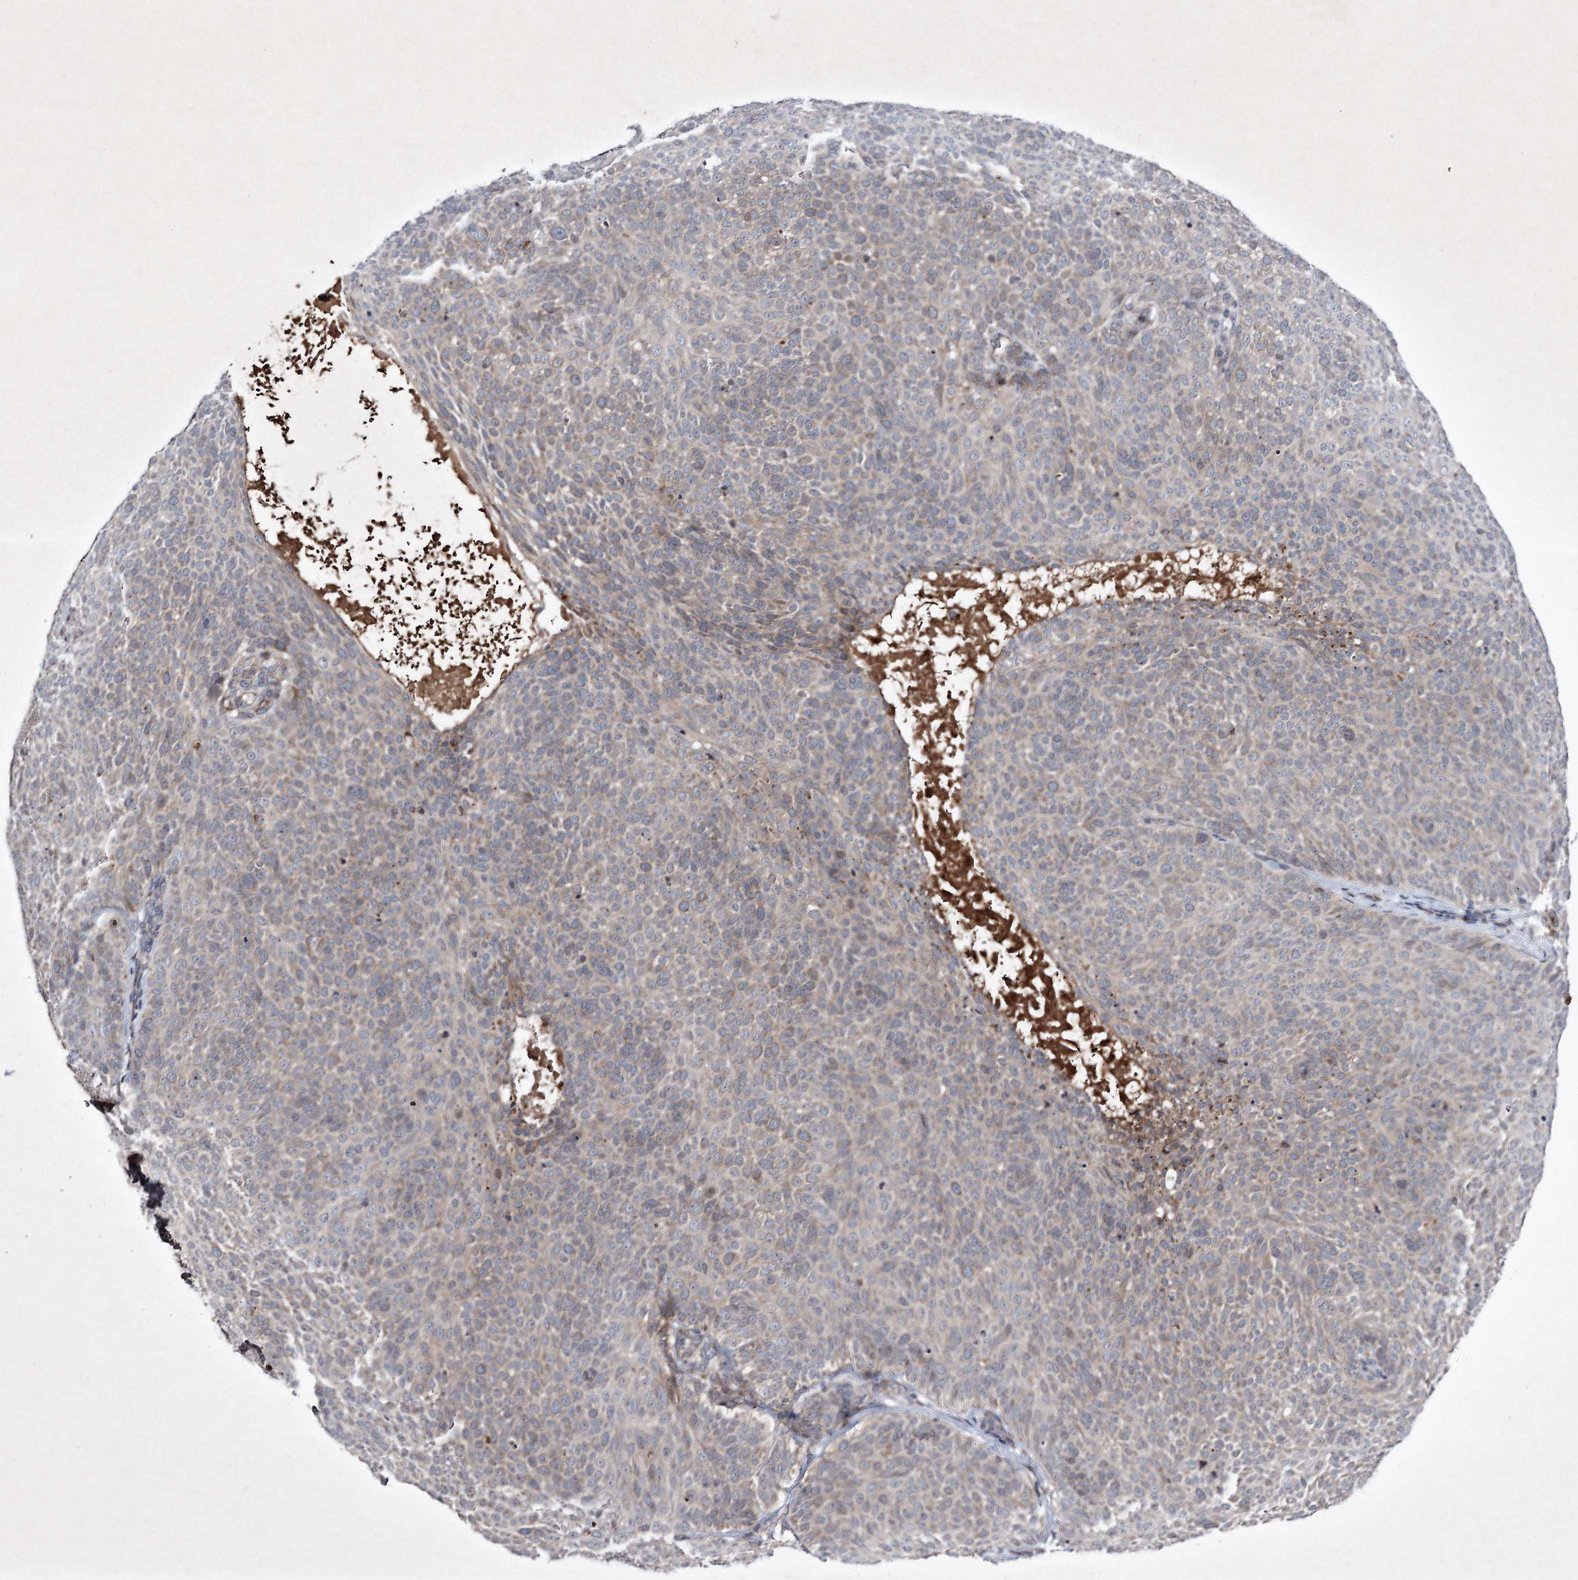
{"staining": {"intensity": "weak", "quantity": "25%-75%", "location": "cytoplasmic/membranous"}, "tissue": "skin cancer", "cell_type": "Tumor cells", "image_type": "cancer", "snomed": [{"axis": "morphology", "description": "Basal cell carcinoma"}, {"axis": "topography", "description": "Skin"}], "caption": "Immunohistochemistry (IHC) histopathology image of human skin cancer (basal cell carcinoma) stained for a protein (brown), which reveals low levels of weak cytoplasmic/membranous expression in approximately 25%-75% of tumor cells.", "gene": "ALG9", "patient": {"sex": "male", "age": 85}}